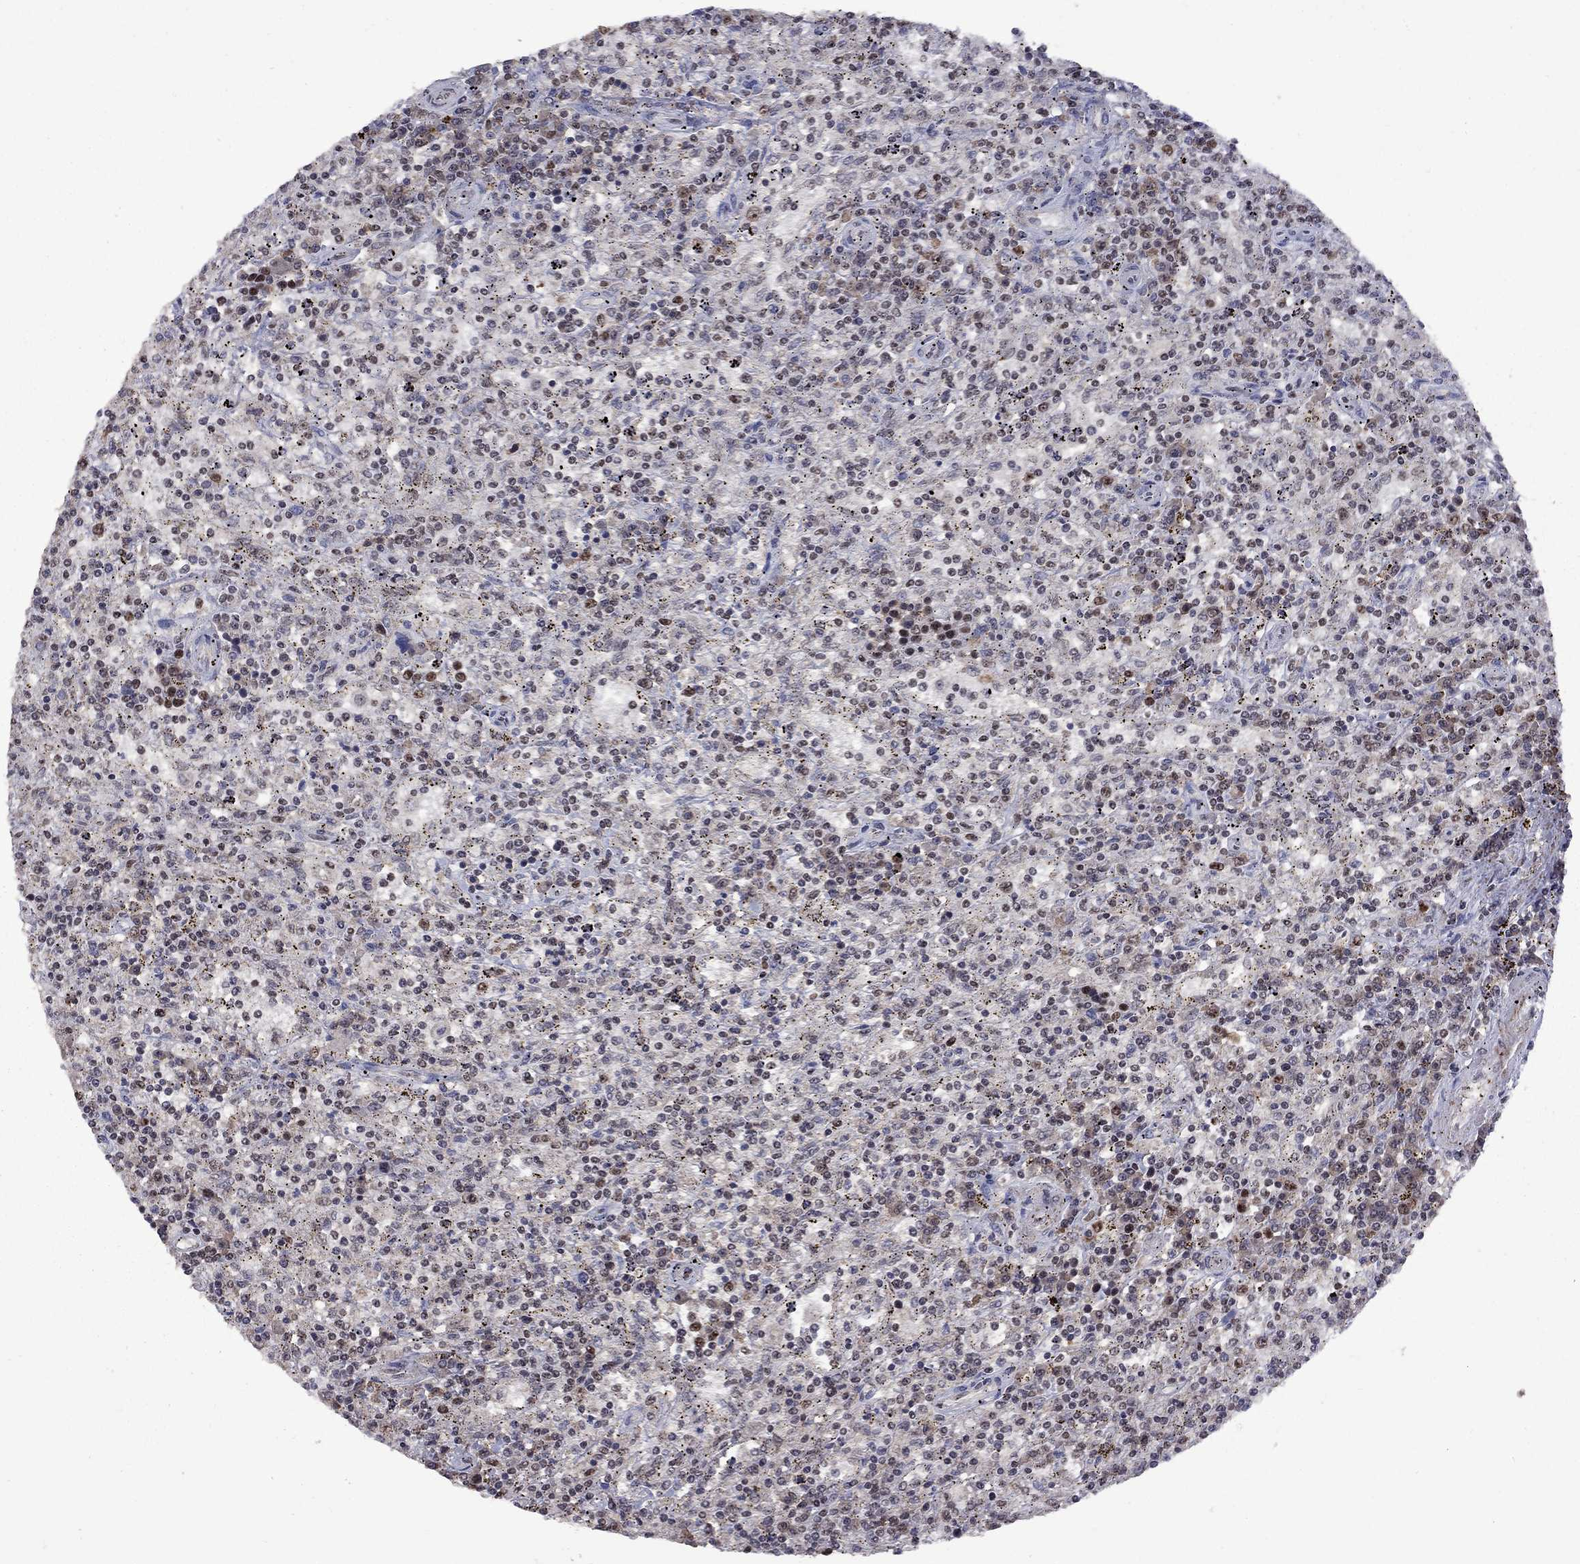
{"staining": {"intensity": "negative", "quantity": "none", "location": "none"}, "tissue": "lymphoma", "cell_type": "Tumor cells", "image_type": "cancer", "snomed": [{"axis": "morphology", "description": "Malignant lymphoma, non-Hodgkin's type, Low grade"}, {"axis": "topography", "description": "Spleen"}], "caption": "A photomicrograph of human lymphoma is negative for staining in tumor cells. (DAB immunohistochemistry (IHC) with hematoxylin counter stain).", "gene": "SPOUT1", "patient": {"sex": "male", "age": 62}}